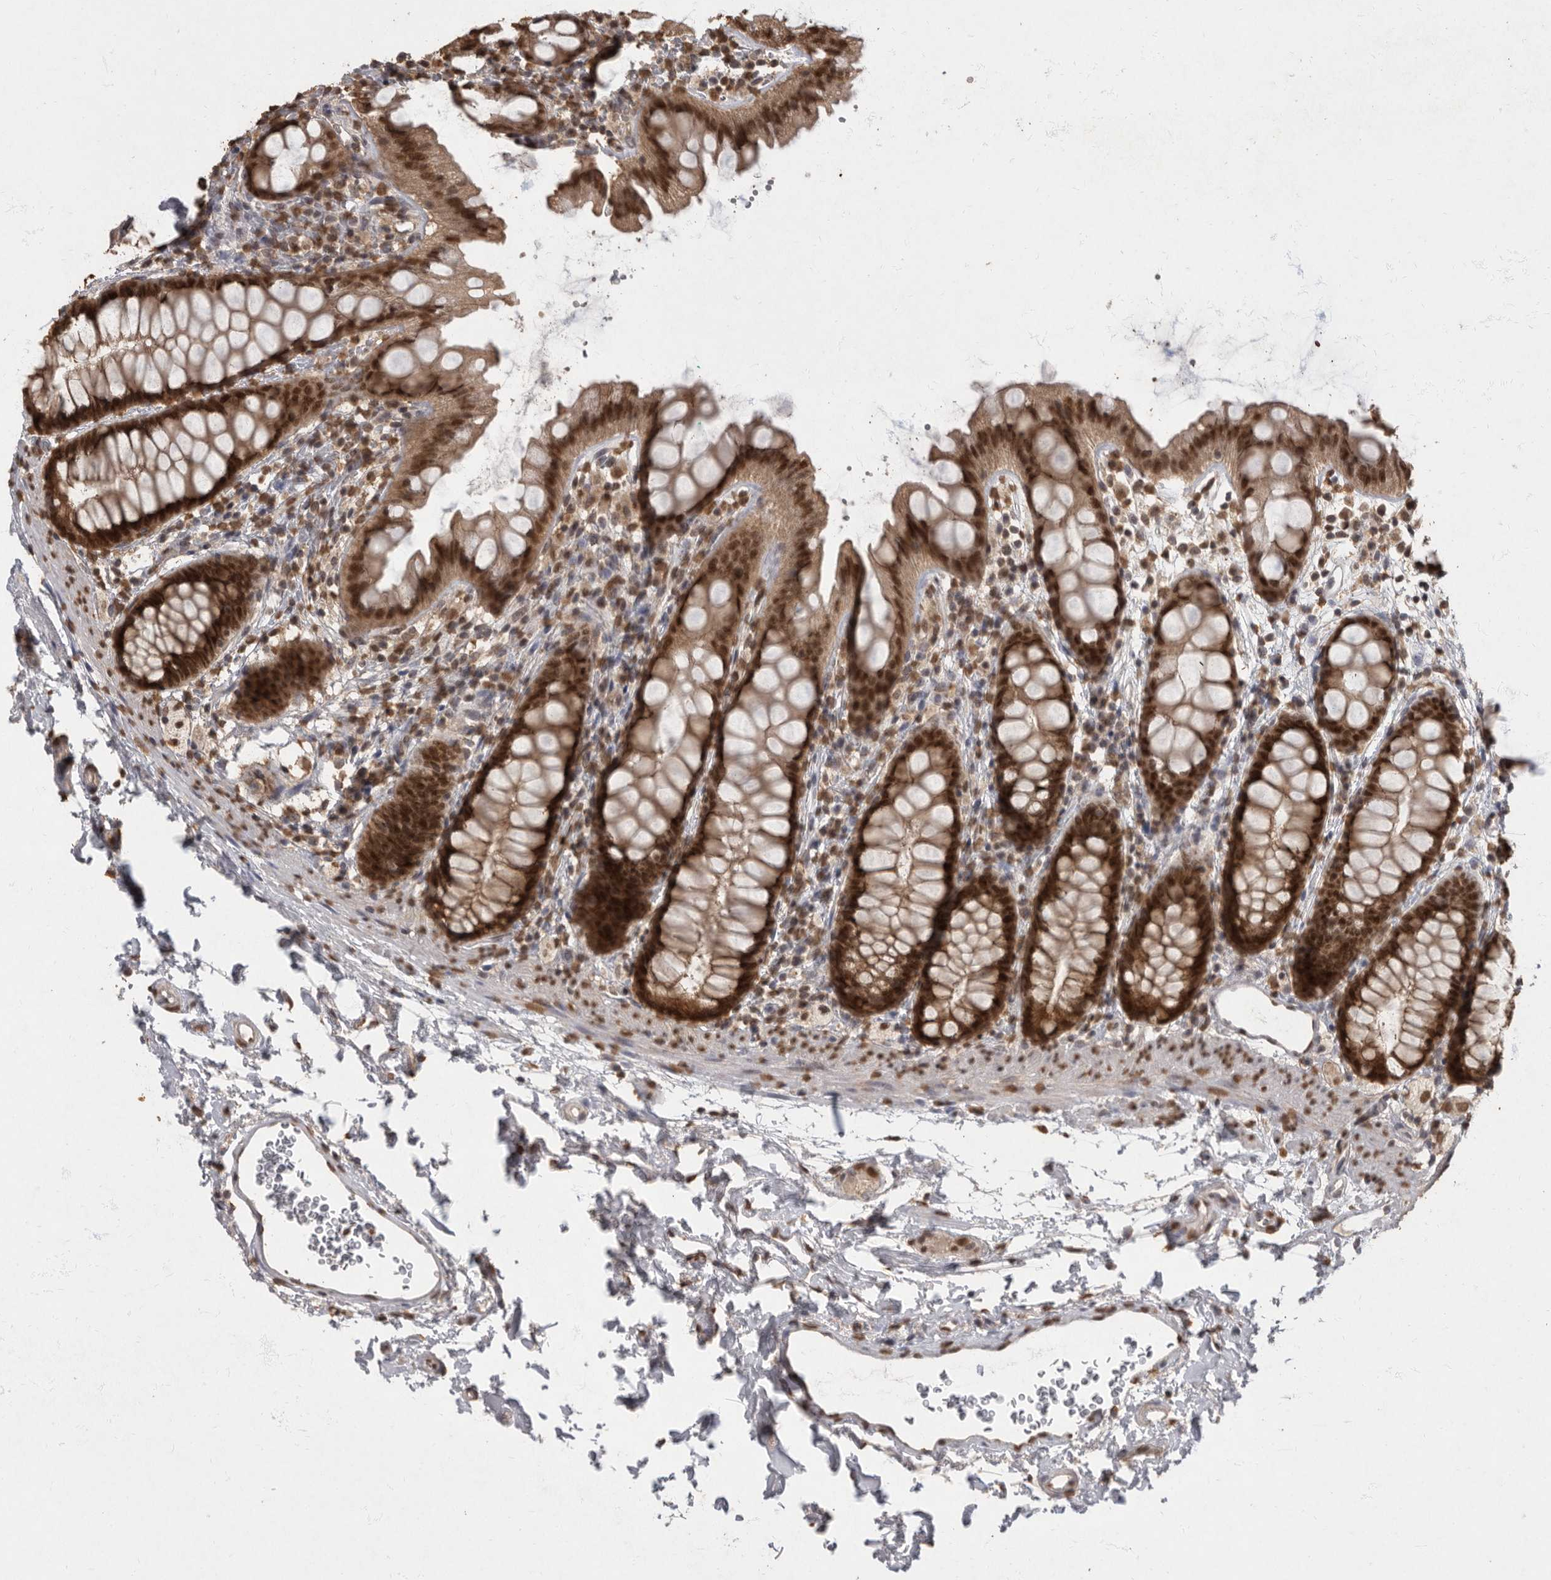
{"staining": {"intensity": "strong", "quantity": ">75%", "location": "cytoplasmic/membranous,nuclear"}, "tissue": "rectum", "cell_type": "Glandular cells", "image_type": "normal", "snomed": [{"axis": "morphology", "description": "Normal tissue, NOS"}, {"axis": "topography", "description": "Rectum"}], "caption": "Immunohistochemistry staining of unremarkable rectum, which exhibits high levels of strong cytoplasmic/membranous,nuclear positivity in about >75% of glandular cells indicating strong cytoplasmic/membranous,nuclear protein positivity. The staining was performed using DAB (brown) for protein detection and nuclei were counterstained in hematoxylin (blue).", "gene": "NBL1", "patient": {"sex": "female", "age": 65}}